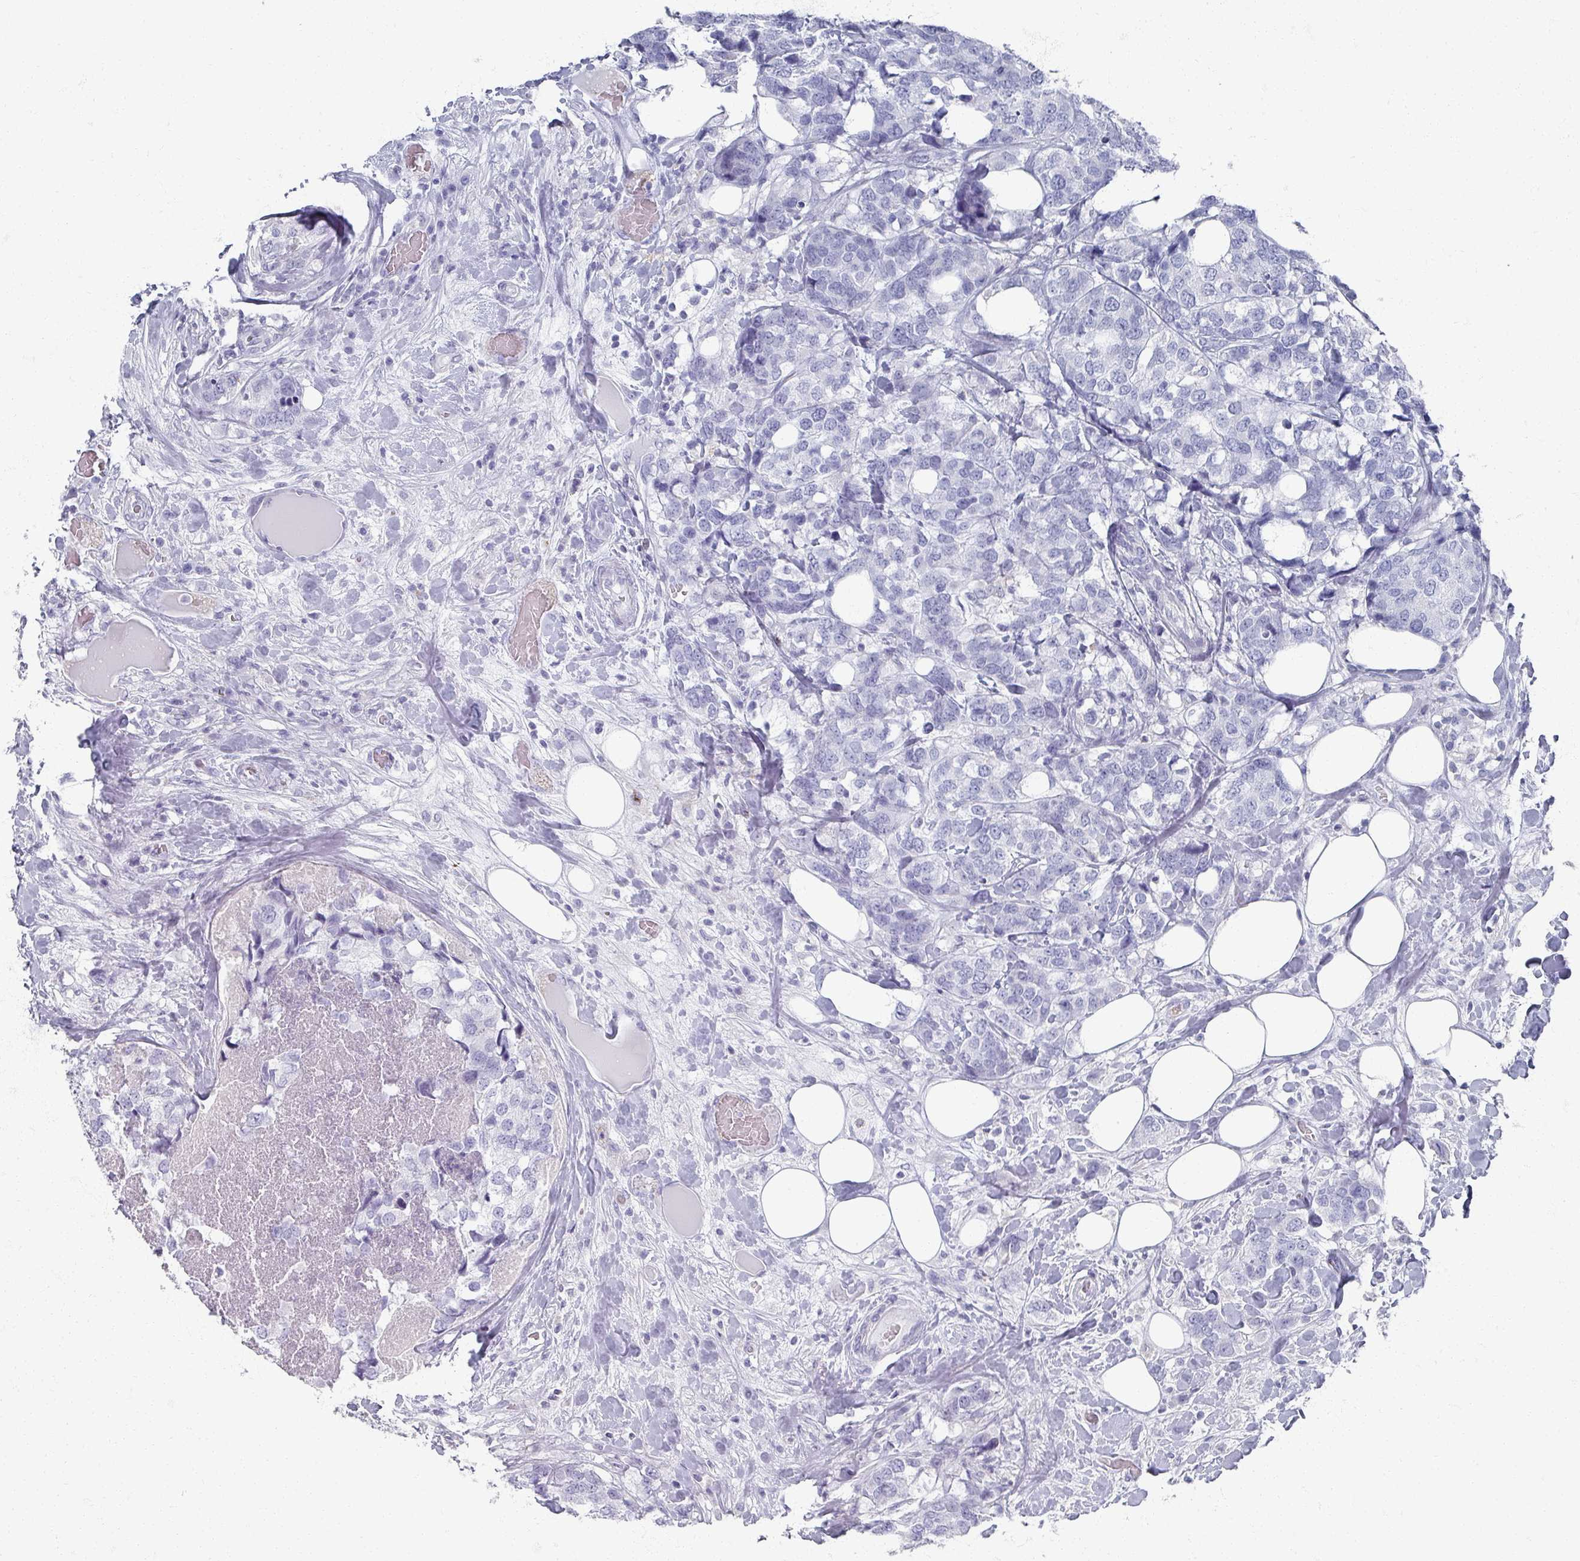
{"staining": {"intensity": "negative", "quantity": "none", "location": "none"}, "tissue": "breast cancer", "cell_type": "Tumor cells", "image_type": "cancer", "snomed": [{"axis": "morphology", "description": "Lobular carcinoma"}, {"axis": "topography", "description": "Breast"}], "caption": "Histopathology image shows no significant protein positivity in tumor cells of breast cancer.", "gene": "OMG", "patient": {"sex": "female", "age": 59}}